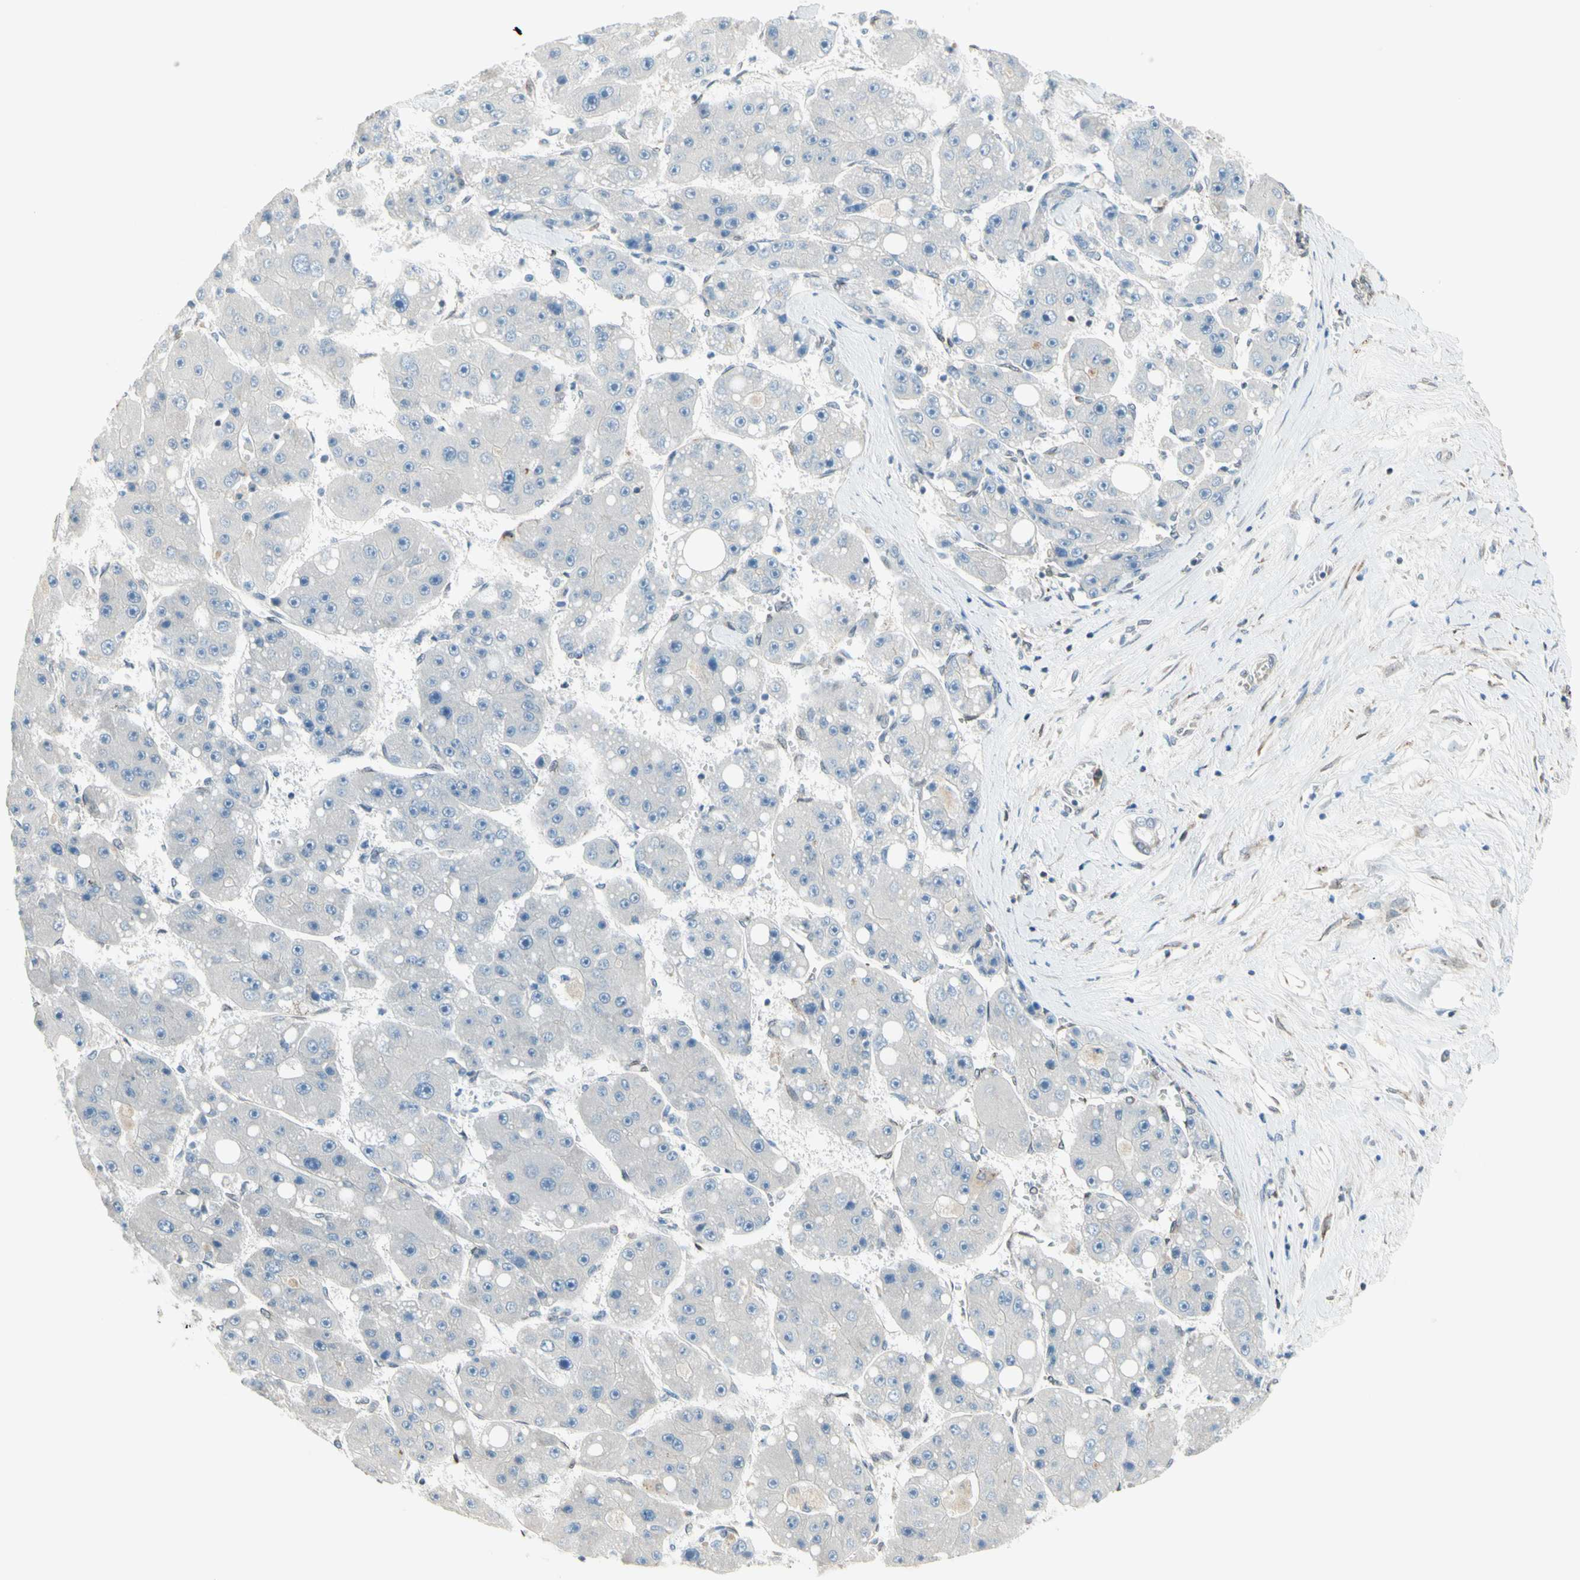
{"staining": {"intensity": "negative", "quantity": "none", "location": "none"}, "tissue": "liver cancer", "cell_type": "Tumor cells", "image_type": "cancer", "snomed": [{"axis": "morphology", "description": "Carcinoma, Hepatocellular, NOS"}, {"axis": "topography", "description": "Liver"}], "caption": "Immunohistochemistry photomicrograph of human liver cancer (hepatocellular carcinoma) stained for a protein (brown), which exhibits no positivity in tumor cells. The staining is performed using DAB brown chromogen with nuclei counter-stained in using hematoxylin.", "gene": "TRAF2", "patient": {"sex": "female", "age": 61}}